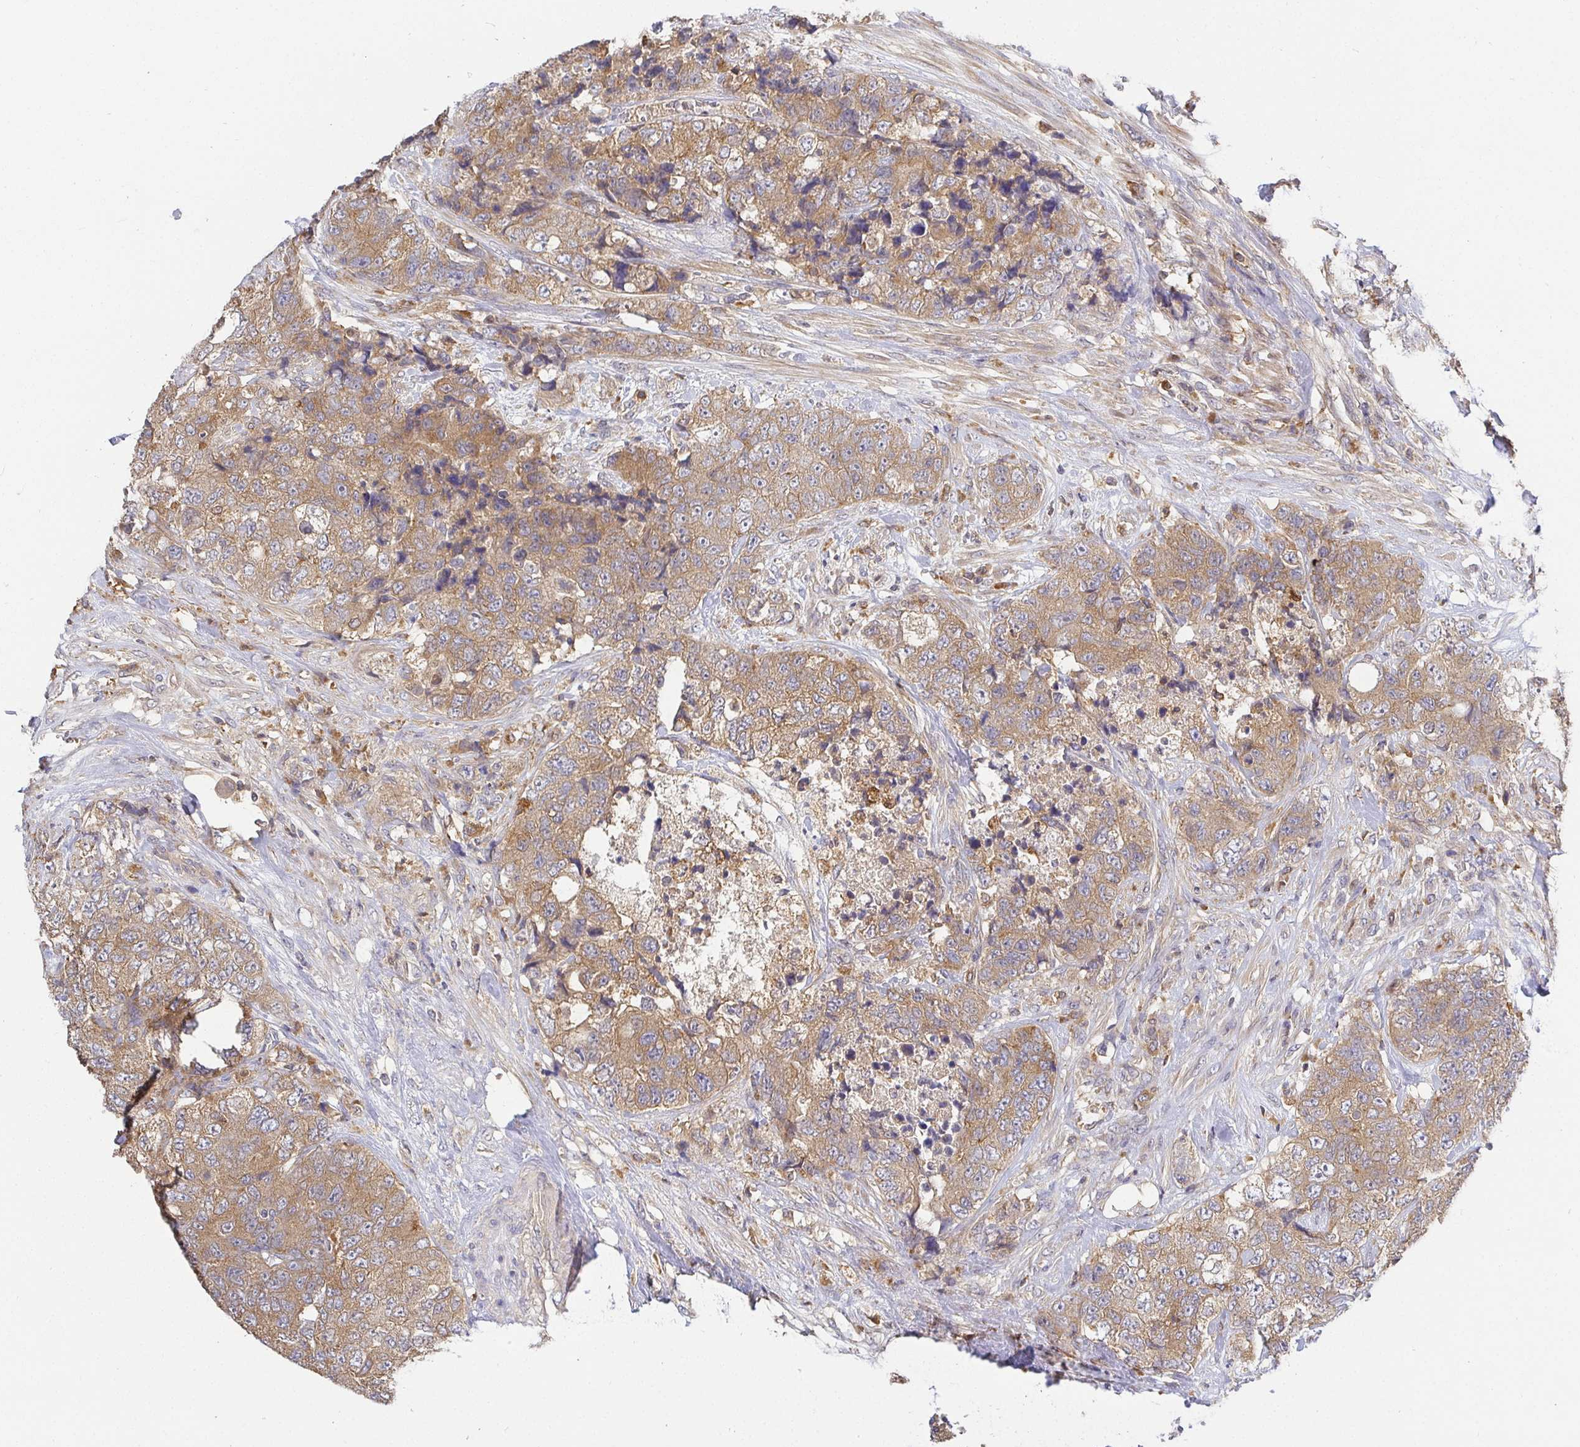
{"staining": {"intensity": "moderate", "quantity": ">75%", "location": "cytoplasmic/membranous"}, "tissue": "urothelial cancer", "cell_type": "Tumor cells", "image_type": "cancer", "snomed": [{"axis": "morphology", "description": "Urothelial carcinoma, High grade"}, {"axis": "topography", "description": "Urinary bladder"}], "caption": "Human urothelial cancer stained with a brown dye exhibits moderate cytoplasmic/membranous positive staining in approximately >75% of tumor cells.", "gene": "ATP6V1F", "patient": {"sex": "female", "age": 78}}